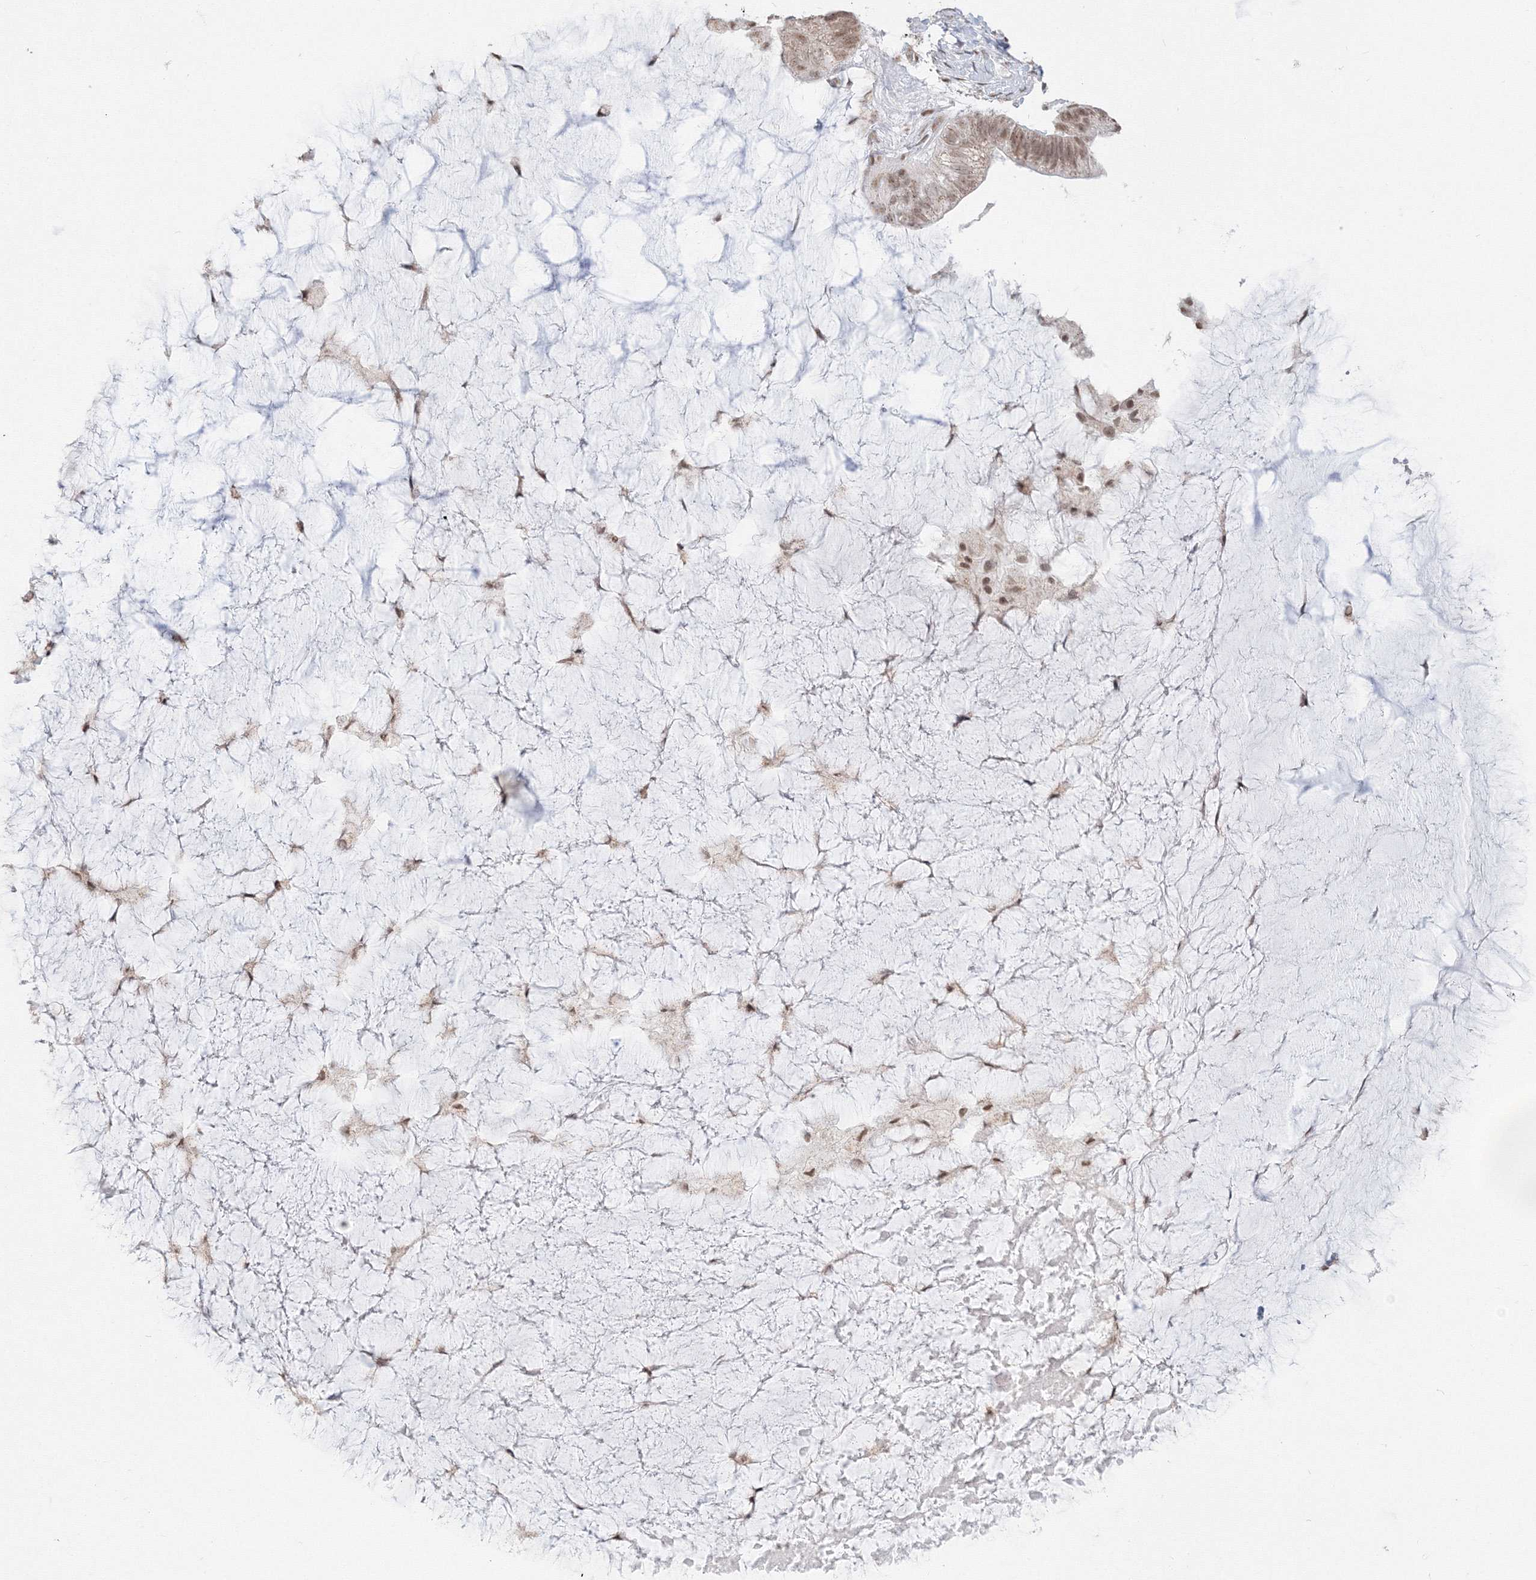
{"staining": {"intensity": "moderate", "quantity": ">75%", "location": "nuclear"}, "tissue": "ovarian cancer", "cell_type": "Tumor cells", "image_type": "cancer", "snomed": [{"axis": "morphology", "description": "Cystadenocarcinoma, mucinous, NOS"}, {"axis": "topography", "description": "Ovary"}], "caption": "About >75% of tumor cells in ovarian cancer (mucinous cystadenocarcinoma) exhibit moderate nuclear protein positivity as visualized by brown immunohistochemical staining.", "gene": "PPP4R2", "patient": {"sex": "female", "age": 61}}